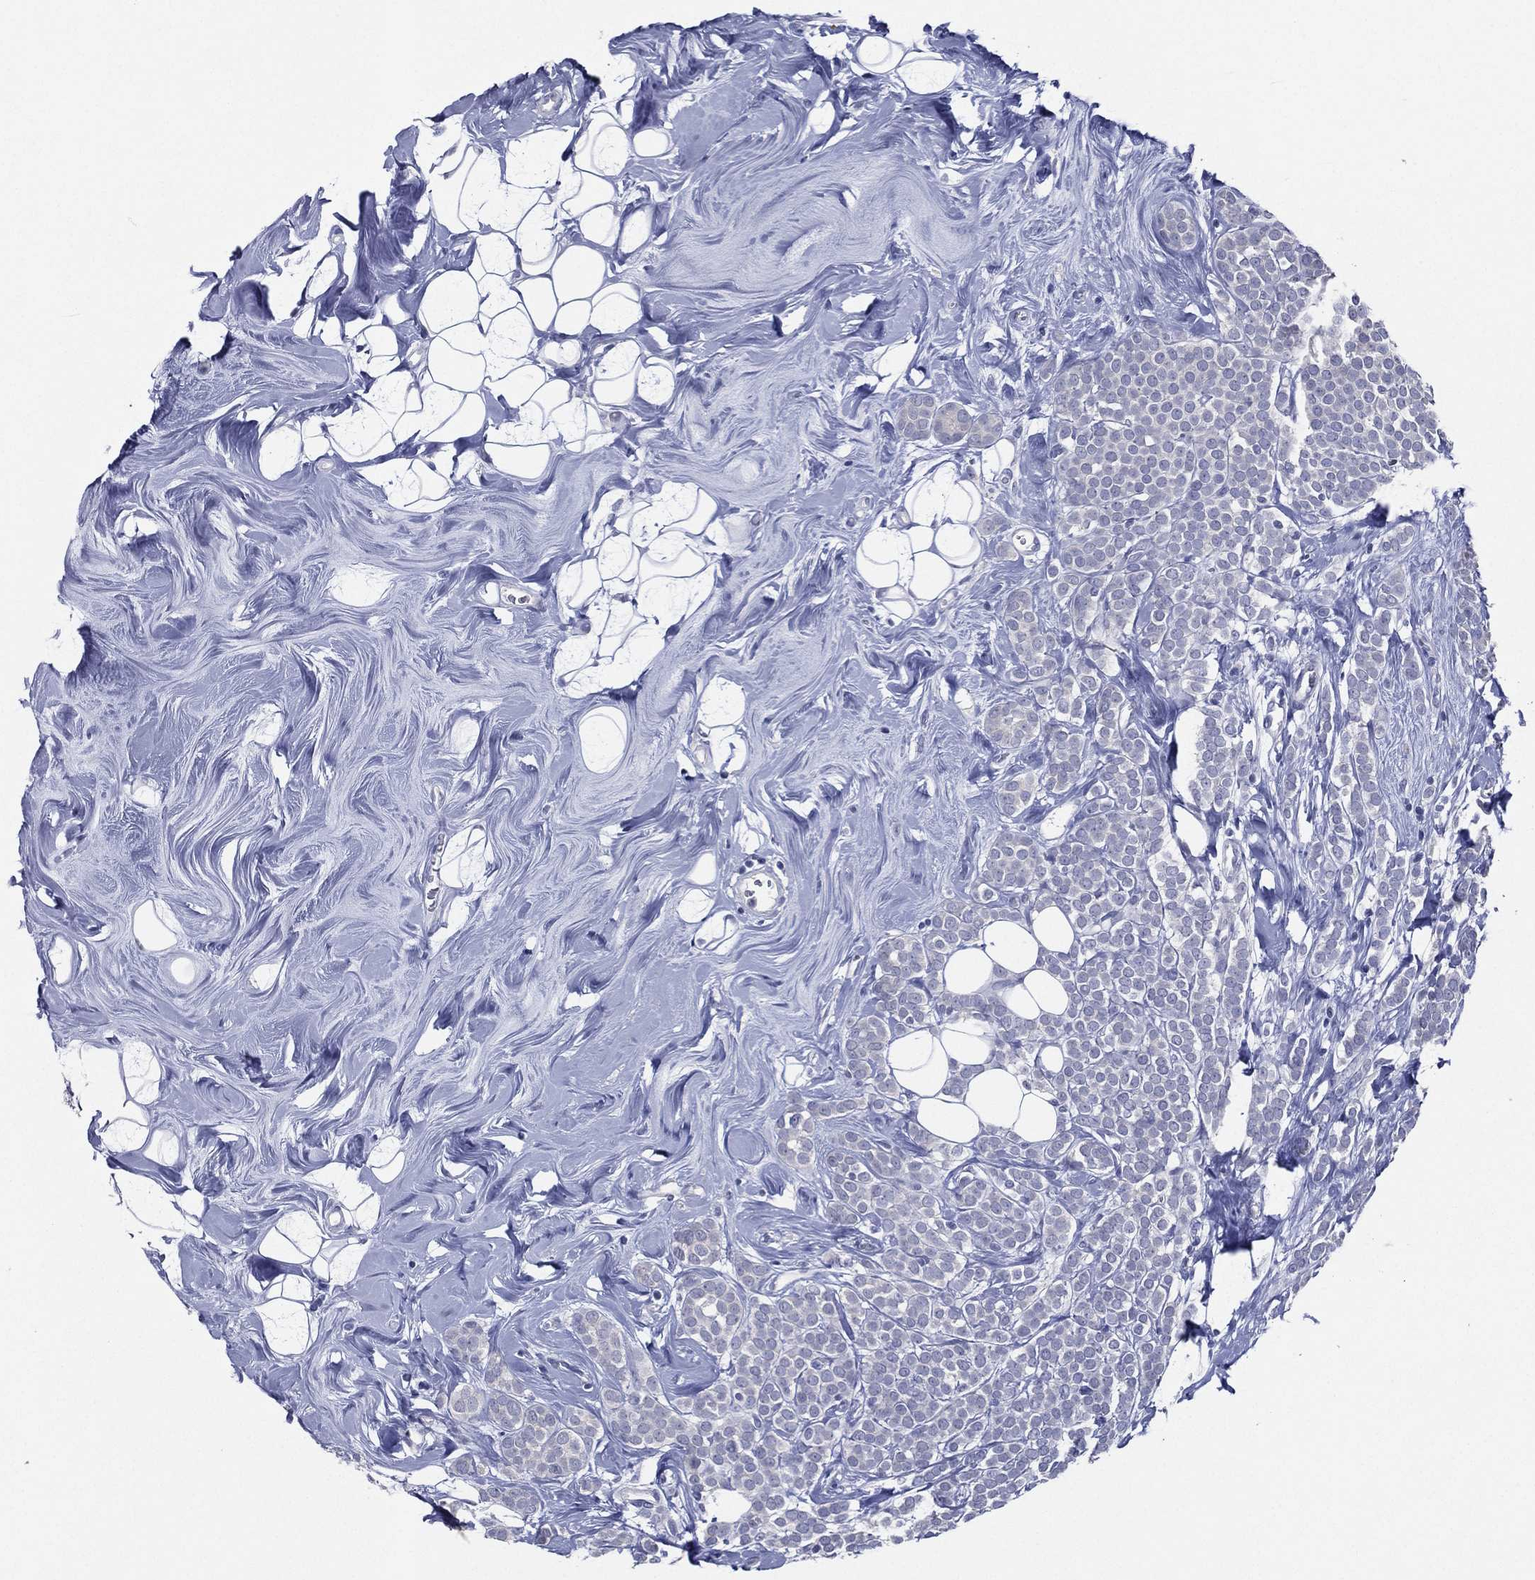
{"staining": {"intensity": "negative", "quantity": "none", "location": "none"}, "tissue": "breast cancer", "cell_type": "Tumor cells", "image_type": "cancer", "snomed": [{"axis": "morphology", "description": "Lobular carcinoma"}, {"axis": "topography", "description": "Breast"}], "caption": "A photomicrograph of lobular carcinoma (breast) stained for a protein reveals no brown staining in tumor cells.", "gene": "SLC13A4", "patient": {"sex": "female", "age": 49}}